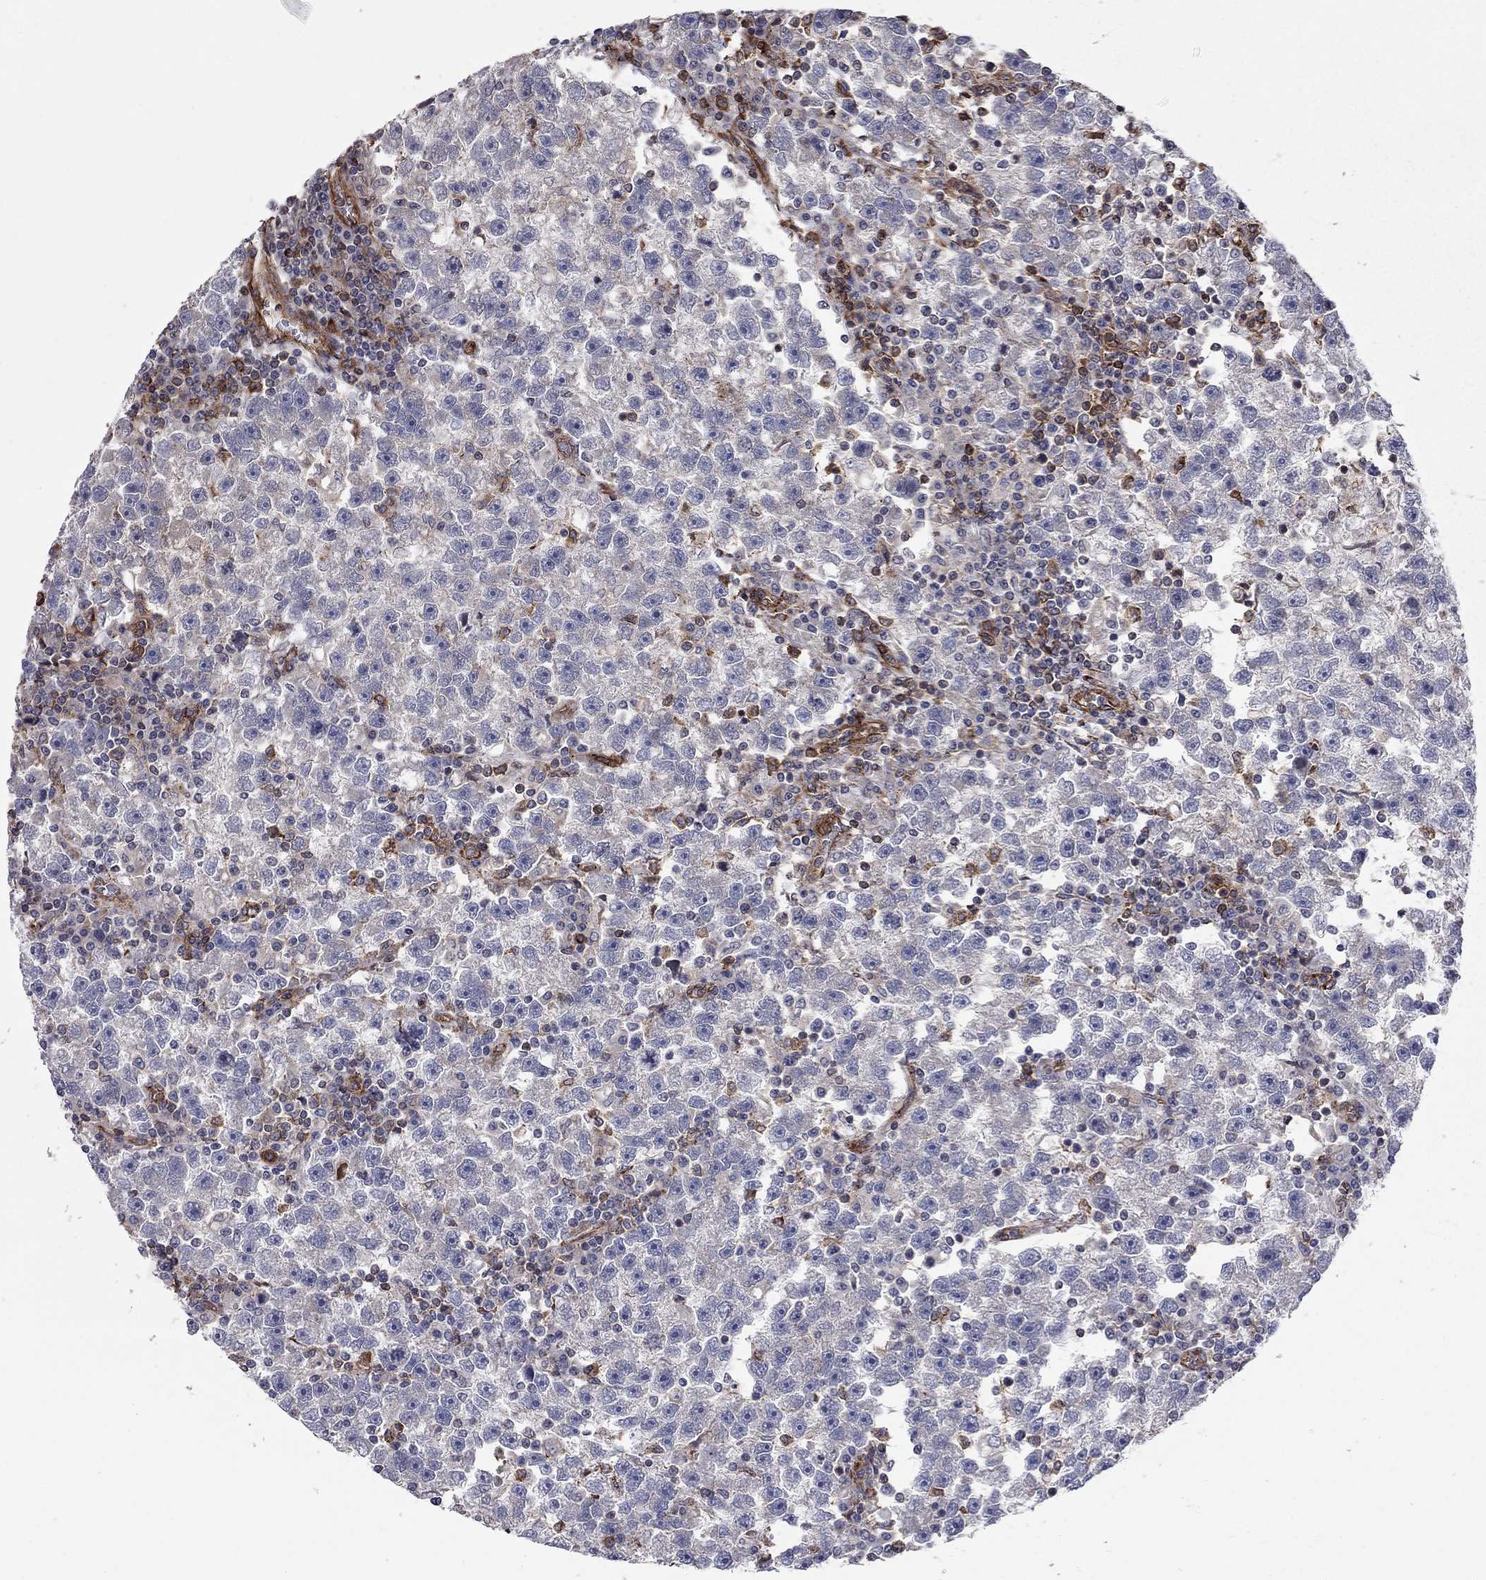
{"staining": {"intensity": "negative", "quantity": "none", "location": "none"}, "tissue": "testis cancer", "cell_type": "Tumor cells", "image_type": "cancer", "snomed": [{"axis": "morphology", "description": "Seminoma, NOS"}, {"axis": "topography", "description": "Testis"}], "caption": "An IHC micrograph of testis seminoma is shown. There is no staining in tumor cells of testis seminoma.", "gene": "RASEF", "patient": {"sex": "male", "age": 47}}